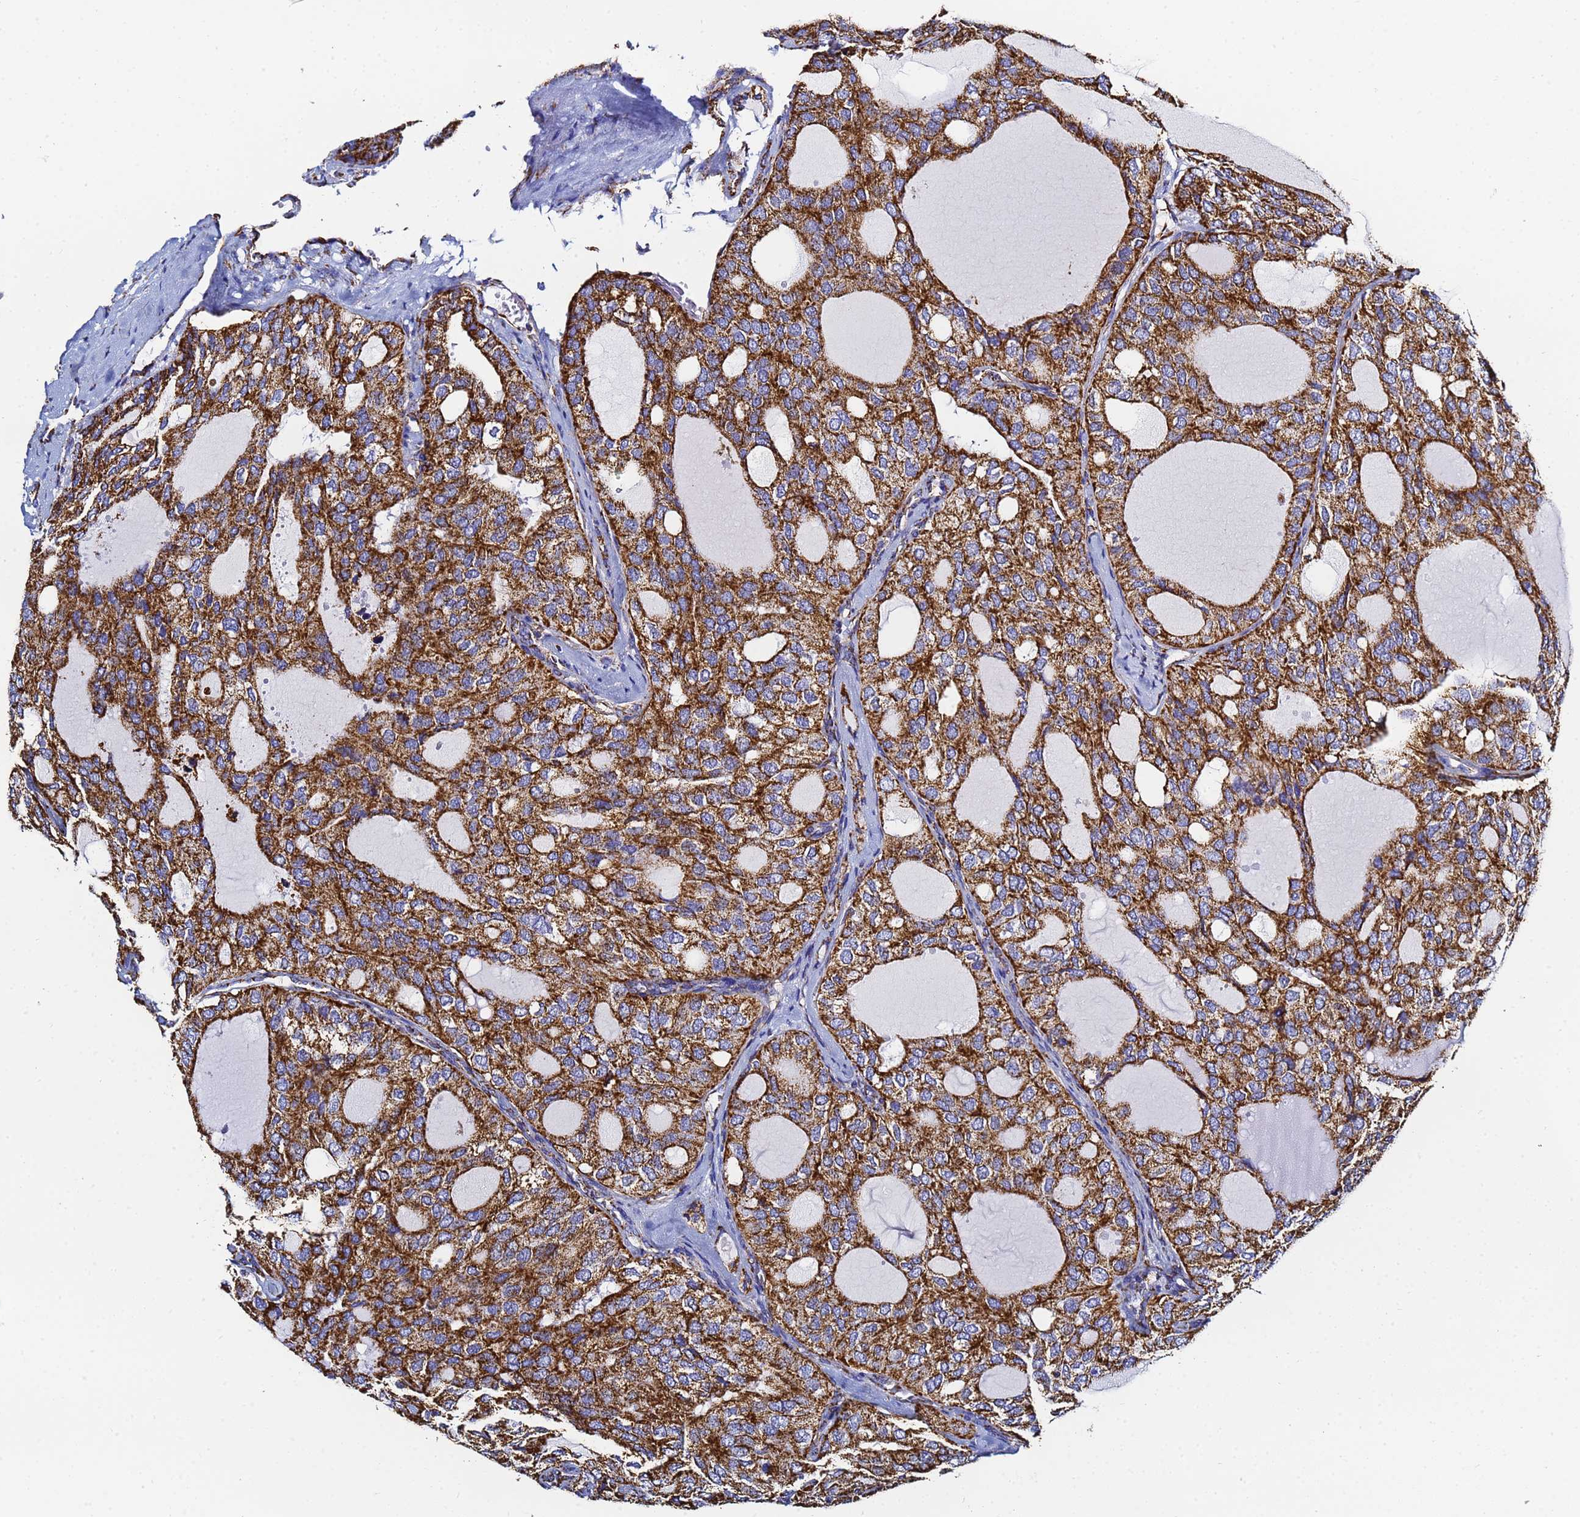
{"staining": {"intensity": "strong", "quantity": ">75%", "location": "cytoplasmic/membranous"}, "tissue": "thyroid cancer", "cell_type": "Tumor cells", "image_type": "cancer", "snomed": [{"axis": "morphology", "description": "Follicular adenoma carcinoma, NOS"}, {"axis": "topography", "description": "Thyroid gland"}], "caption": "Immunohistochemical staining of follicular adenoma carcinoma (thyroid) displays high levels of strong cytoplasmic/membranous staining in about >75% of tumor cells.", "gene": "PHB2", "patient": {"sex": "male", "age": 75}}